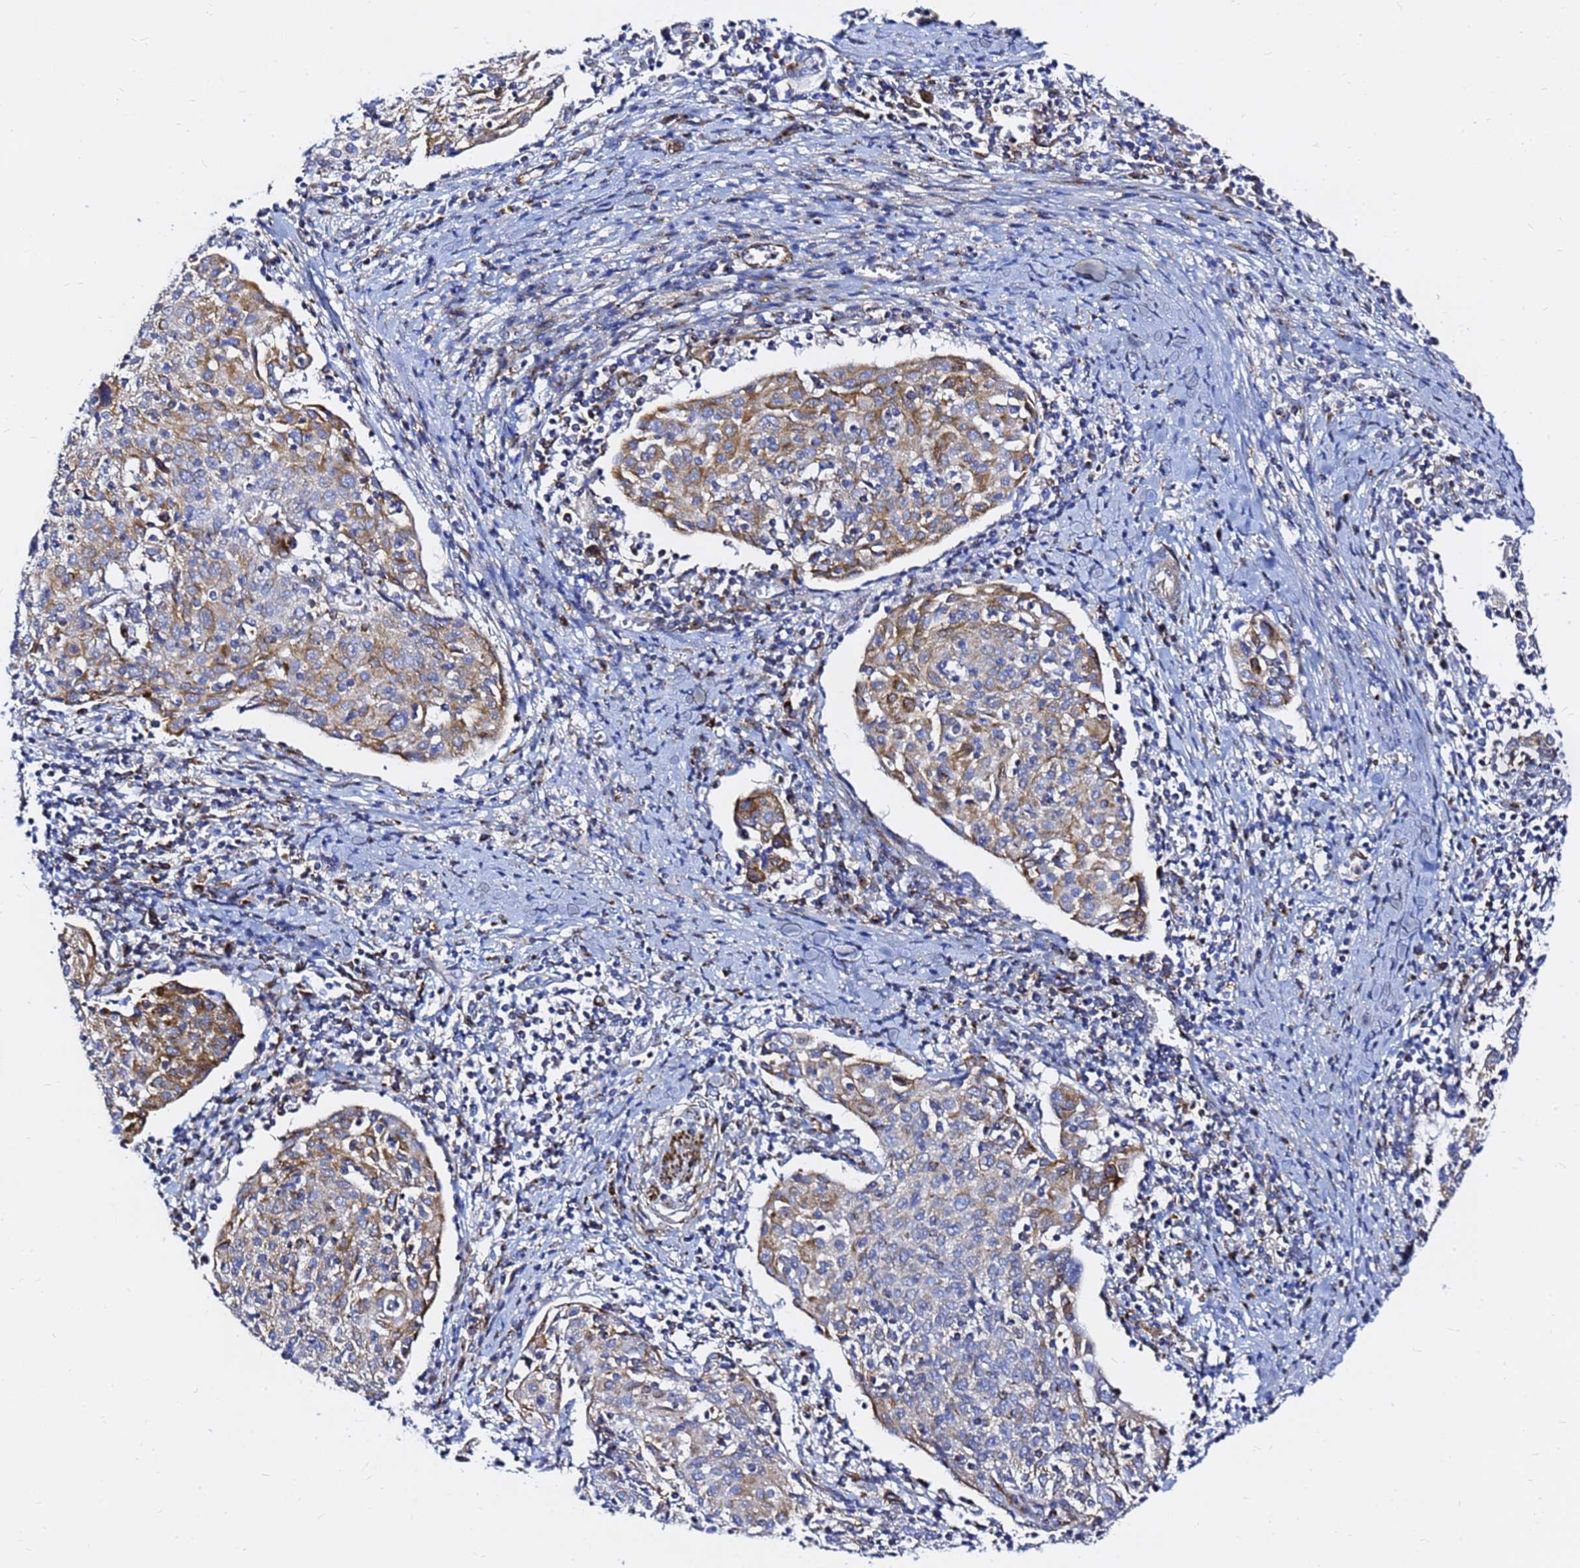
{"staining": {"intensity": "weak", "quantity": "25%-75%", "location": "cytoplasmic/membranous"}, "tissue": "cervical cancer", "cell_type": "Tumor cells", "image_type": "cancer", "snomed": [{"axis": "morphology", "description": "Squamous cell carcinoma, NOS"}, {"axis": "topography", "description": "Cervix"}], "caption": "Immunohistochemical staining of cervical cancer (squamous cell carcinoma) shows weak cytoplasmic/membranous protein positivity in approximately 25%-75% of tumor cells.", "gene": "TUBA8", "patient": {"sex": "female", "age": 52}}